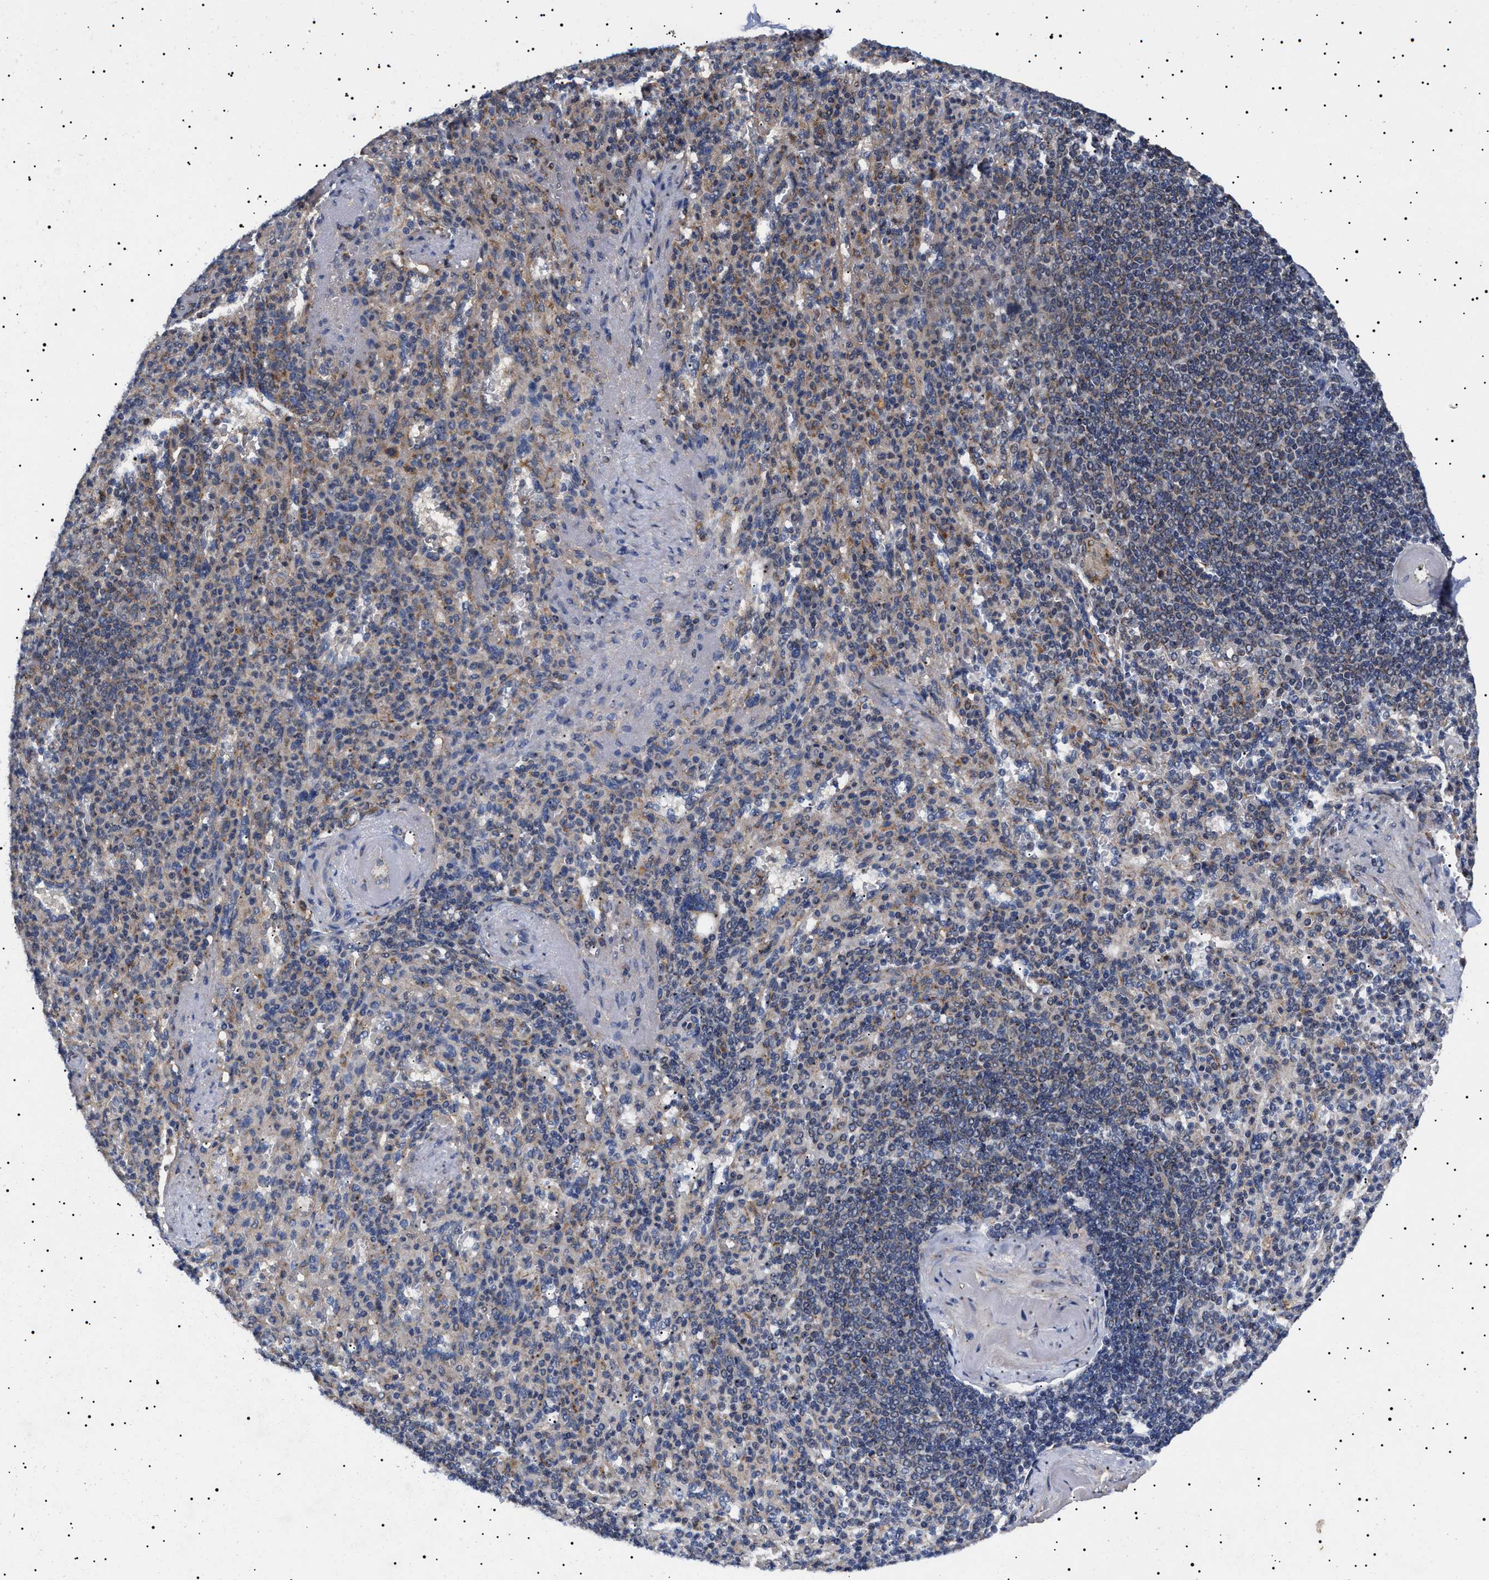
{"staining": {"intensity": "weak", "quantity": "<25%", "location": "cytoplasmic/membranous"}, "tissue": "spleen", "cell_type": "Cells in red pulp", "image_type": "normal", "snomed": [{"axis": "morphology", "description": "Normal tissue, NOS"}, {"axis": "topography", "description": "Spleen"}], "caption": "Immunohistochemical staining of normal spleen exhibits no significant staining in cells in red pulp. The staining is performed using DAB brown chromogen with nuclei counter-stained in using hematoxylin.", "gene": "RAB34", "patient": {"sex": "female", "age": 74}}